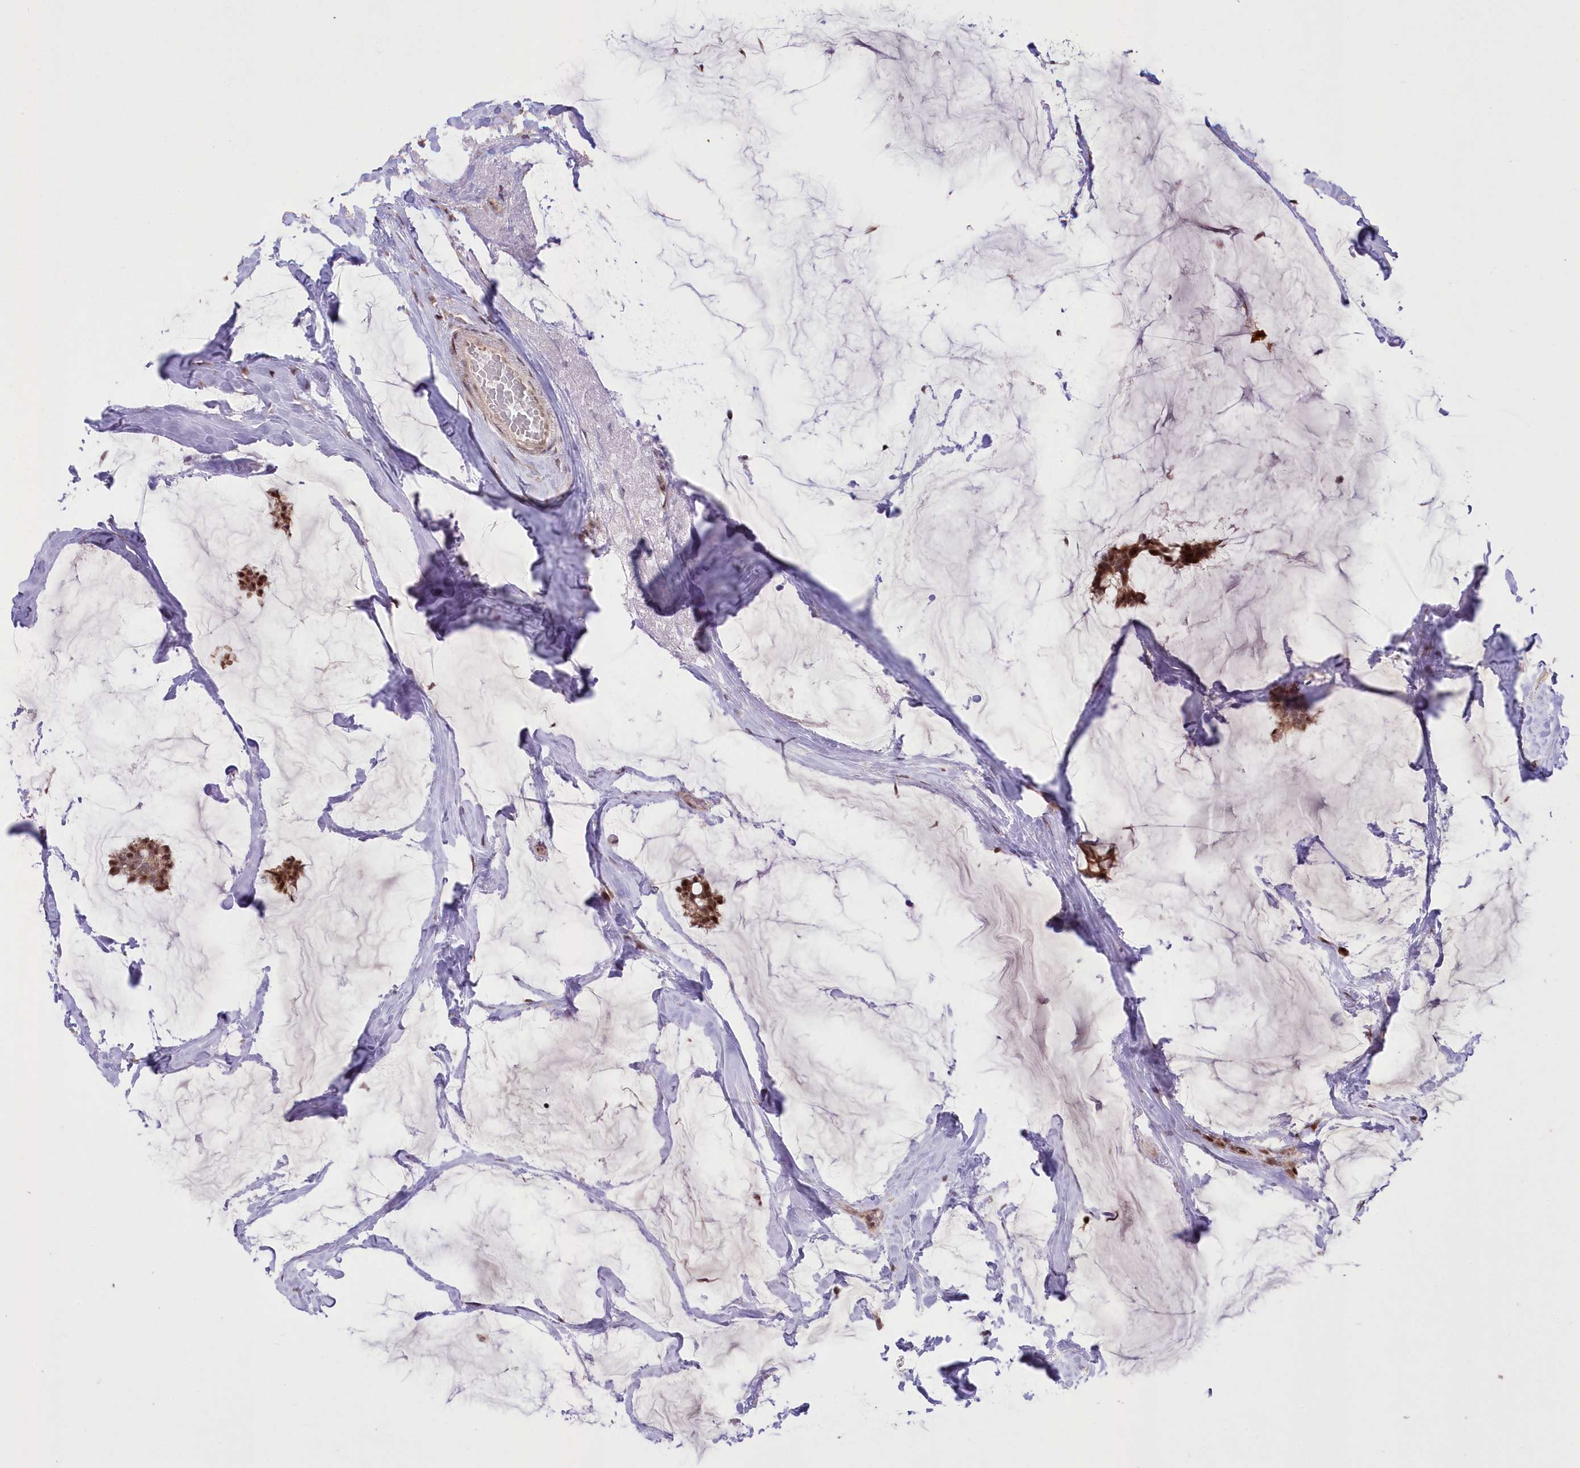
{"staining": {"intensity": "moderate", "quantity": ">75%", "location": "cytoplasmic/membranous,nuclear"}, "tissue": "breast cancer", "cell_type": "Tumor cells", "image_type": "cancer", "snomed": [{"axis": "morphology", "description": "Duct carcinoma"}, {"axis": "topography", "description": "Breast"}], "caption": "A micrograph of human breast cancer (infiltrating ductal carcinoma) stained for a protein displays moderate cytoplasmic/membranous and nuclear brown staining in tumor cells.", "gene": "WBP1L", "patient": {"sex": "female", "age": 93}}